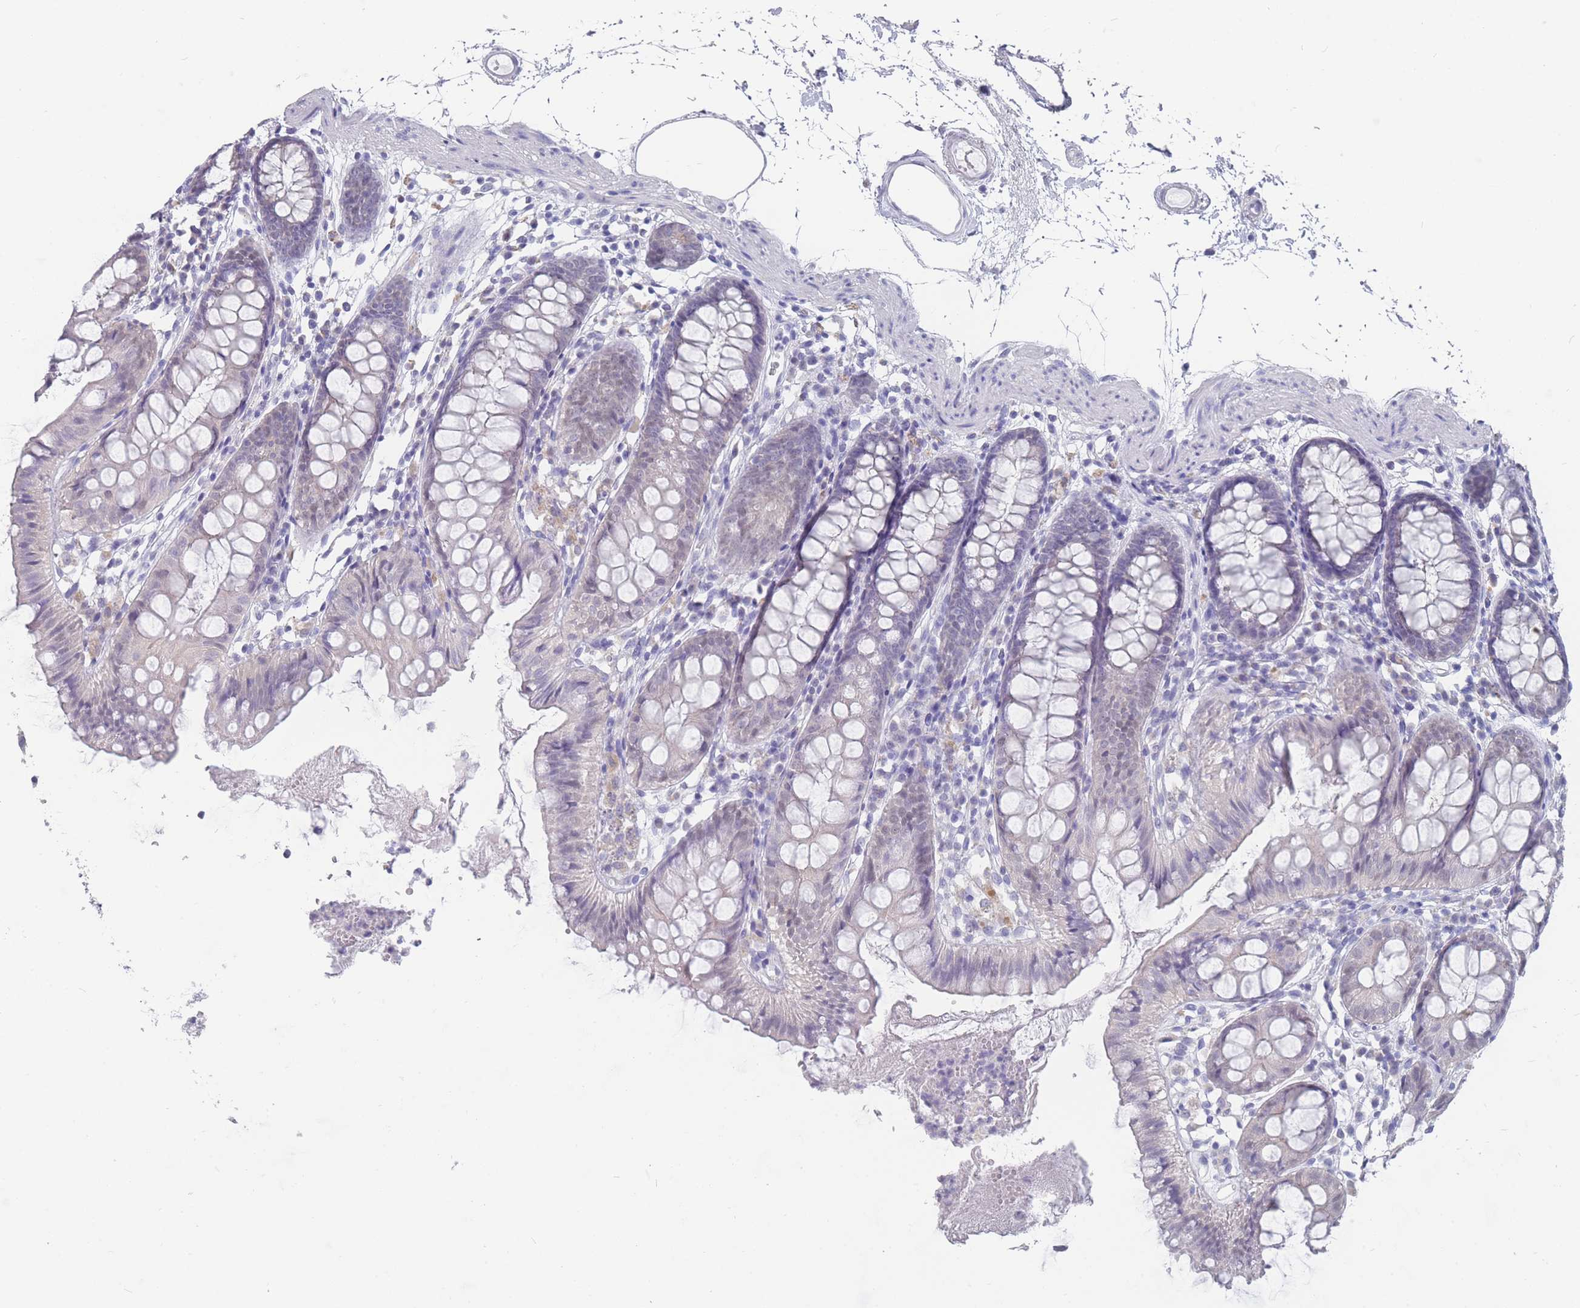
{"staining": {"intensity": "negative", "quantity": "none", "location": "none"}, "tissue": "colon", "cell_type": "Endothelial cells", "image_type": "normal", "snomed": [{"axis": "morphology", "description": "Normal tissue, NOS"}, {"axis": "topography", "description": "Colon"}], "caption": "High magnification brightfield microscopy of benign colon stained with DAB (brown) and counterstained with hematoxylin (blue): endothelial cells show no significant positivity. (Brightfield microscopy of DAB (3,3'-diaminobenzidine) immunohistochemistry (IHC) at high magnification).", "gene": "CYP51A1", "patient": {"sex": "female", "age": 84}}